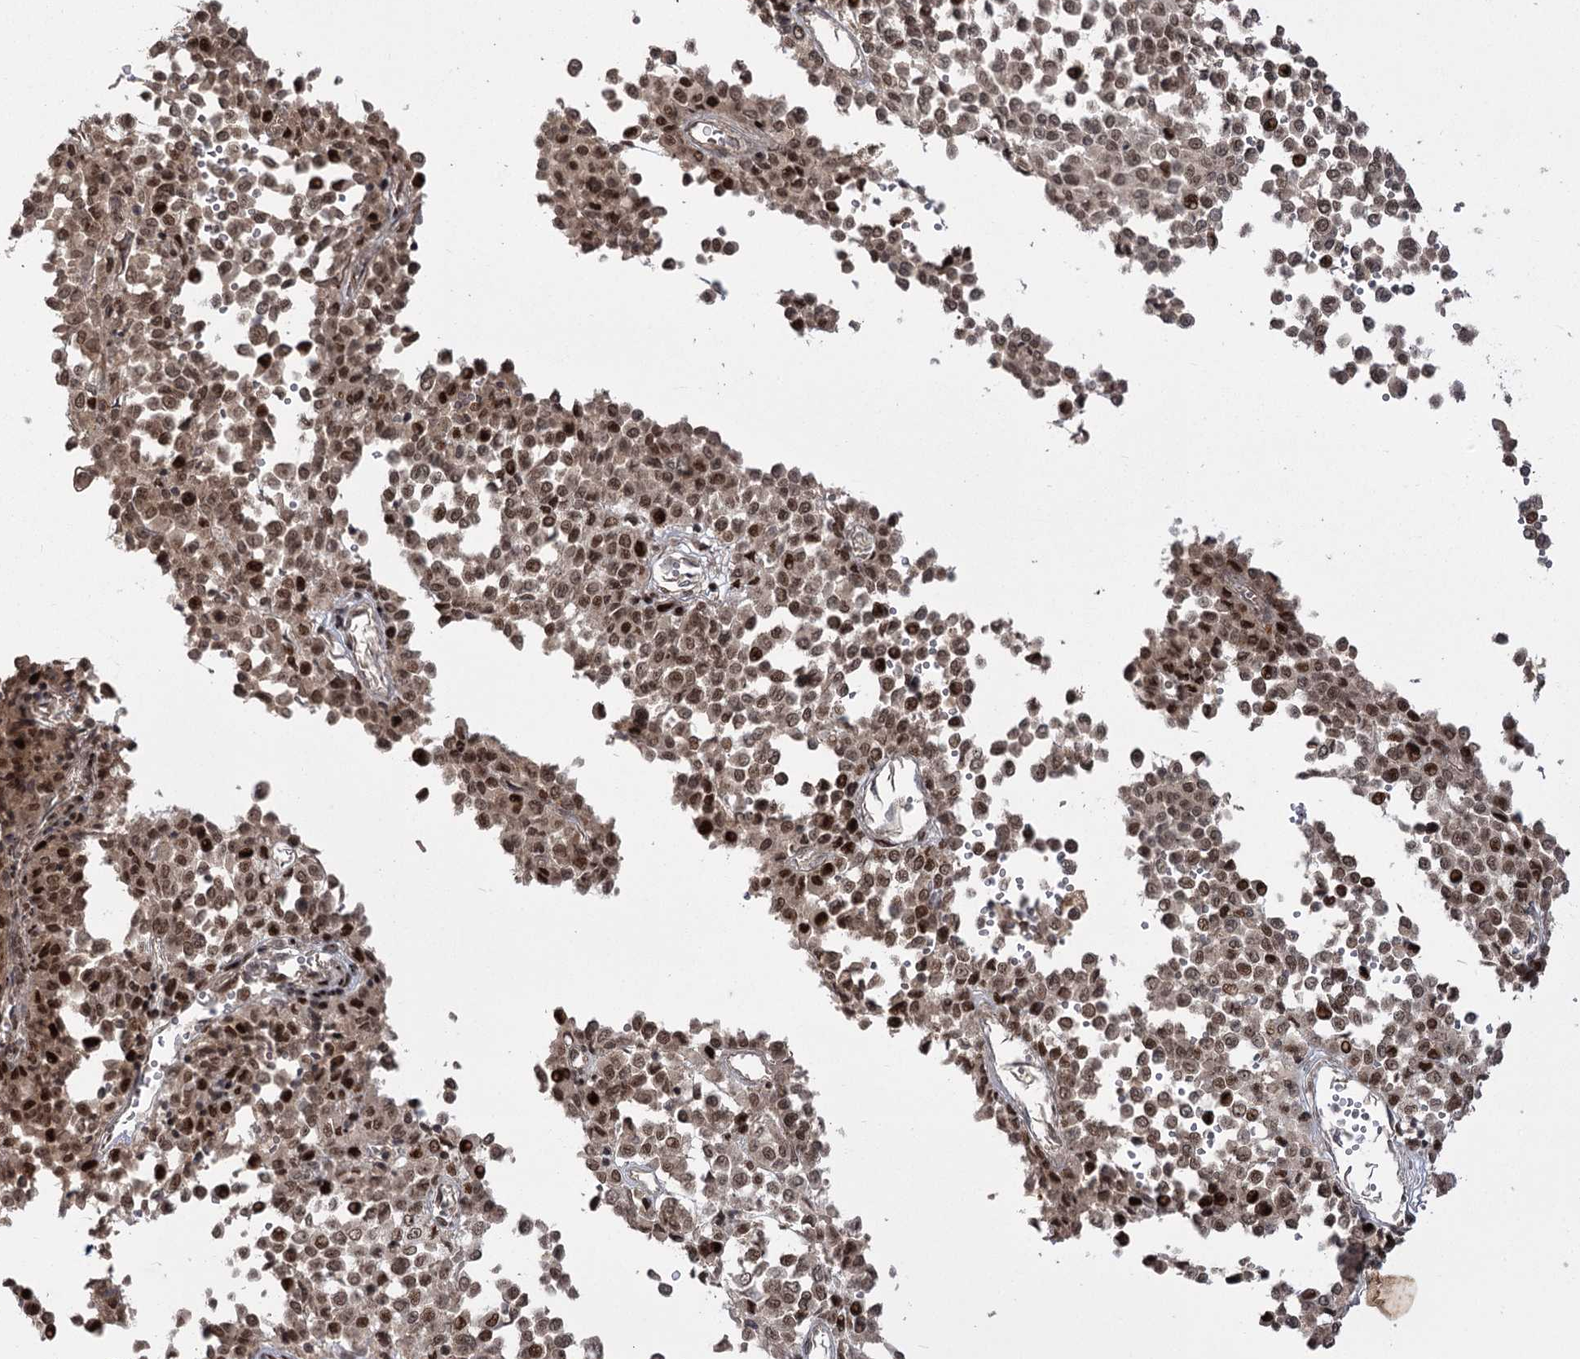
{"staining": {"intensity": "moderate", "quantity": ">75%", "location": "nuclear"}, "tissue": "melanoma", "cell_type": "Tumor cells", "image_type": "cancer", "snomed": [{"axis": "morphology", "description": "Malignant melanoma, Metastatic site"}, {"axis": "topography", "description": "Pancreas"}], "caption": "Human melanoma stained with a brown dye displays moderate nuclear positive expression in approximately >75% of tumor cells.", "gene": "HELQ", "patient": {"sex": "female", "age": 30}}